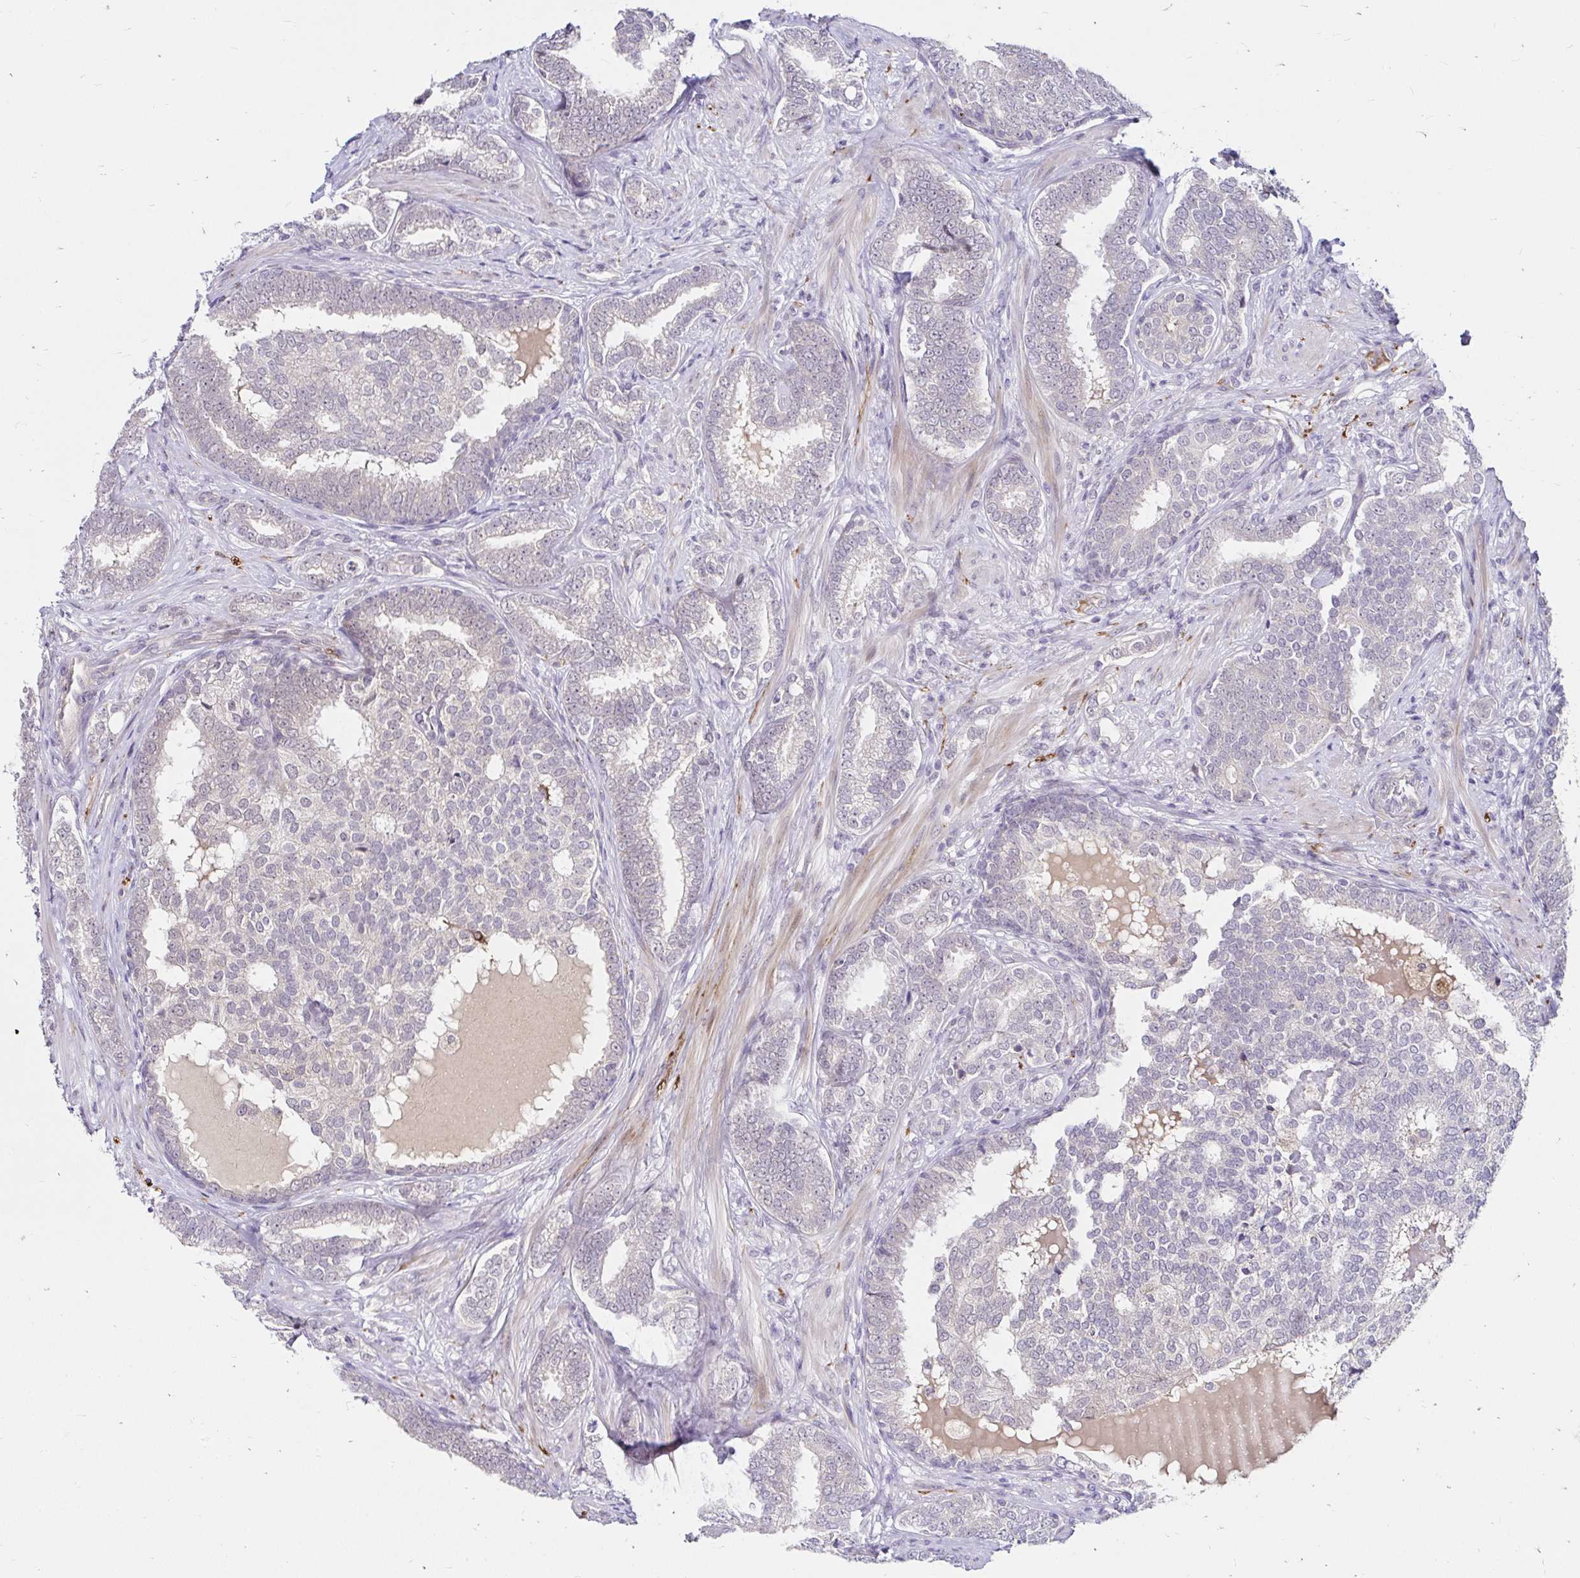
{"staining": {"intensity": "negative", "quantity": "none", "location": "none"}, "tissue": "prostate cancer", "cell_type": "Tumor cells", "image_type": "cancer", "snomed": [{"axis": "morphology", "description": "Adenocarcinoma, High grade"}, {"axis": "topography", "description": "Prostate"}], "caption": "A photomicrograph of prostate cancer (adenocarcinoma (high-grade)) stained for a protein exhibits no brown staining in tumor cells. (DAB immunohistochemistry (IHC), high magnification).", "gene": "GUCY1A1", "patient": {"sex": "male", "age": 72}}